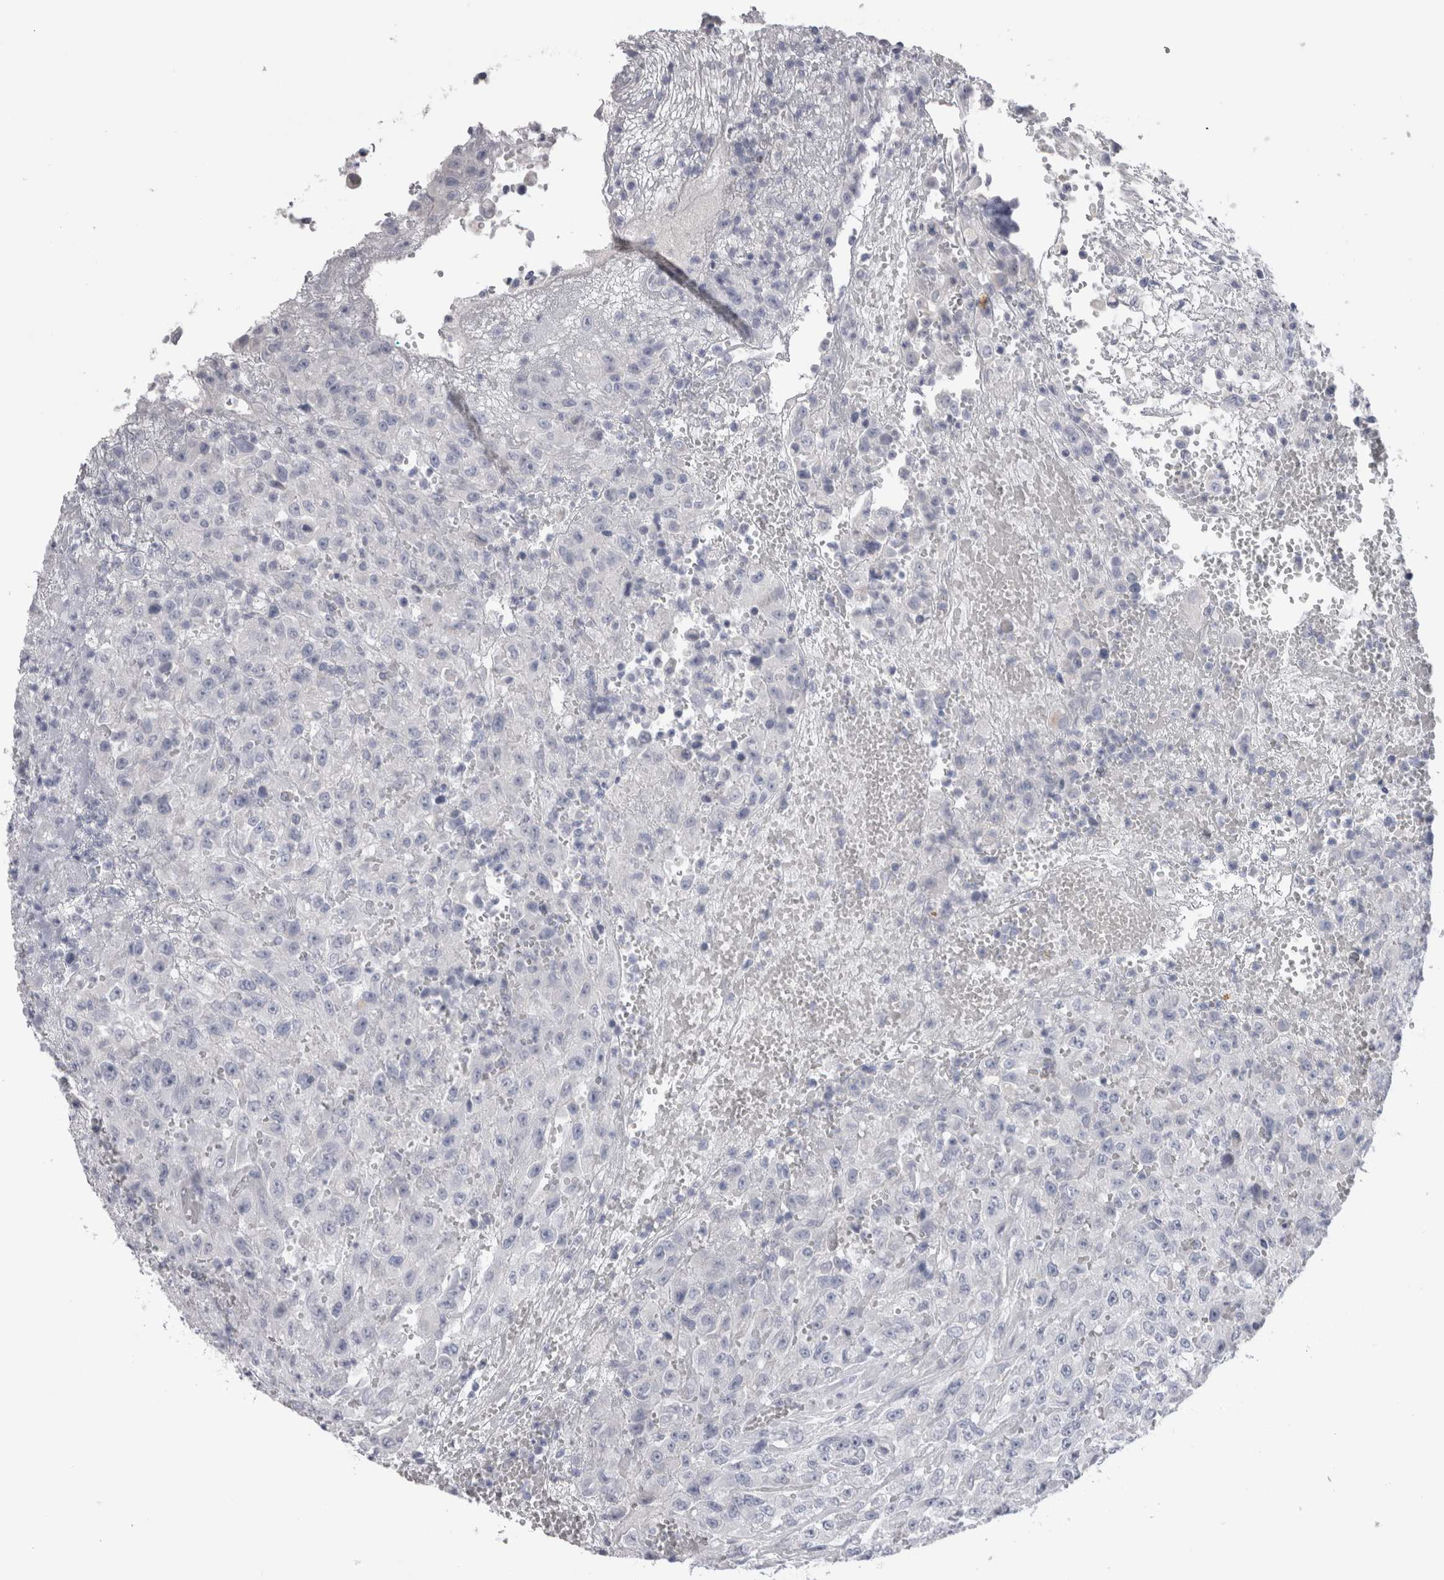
{"staining": {"intensity": "negative", "quantity": "none", "location": "none"}, "tissue": "urothelial cancer", "cell_type": "Tumor cells", "image_type": "cancer", "snomed": [{"axis": "morphology", "description": "Urothelial carcinoma, High grade"}, {"axis": "topography", "description": "Urinary bladder"}], "caption": "Human urothelial cancer stained for a protein using IHC exhibits no staining in tumor cells.", "gene": "DHRS4", "patient": {"sex": "male", "age": 46}}